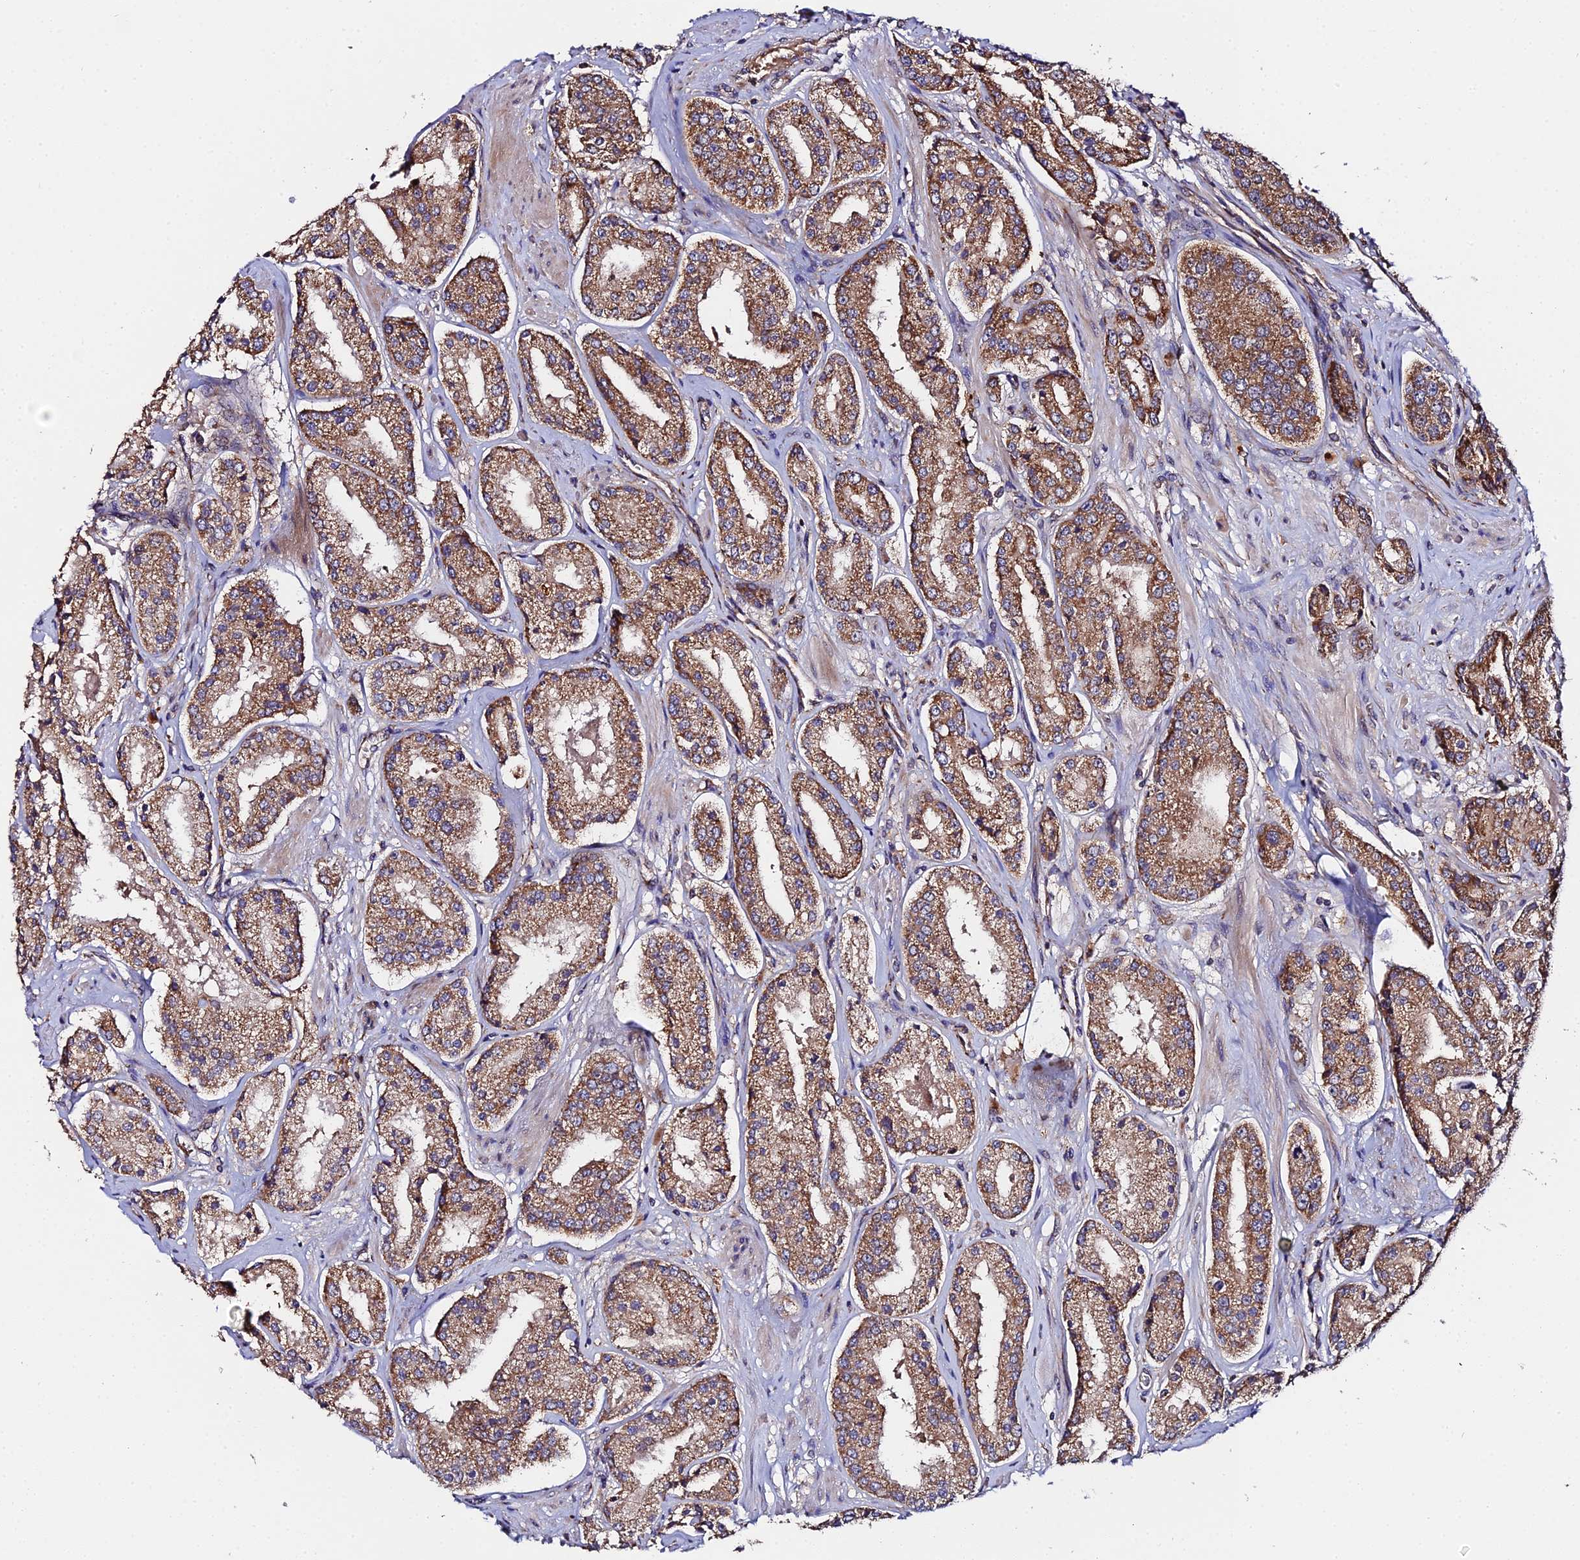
{"staining": {"intensity": "moderate", "quantity": ">75%", "location": "cytoplasmic/membranous"}, "tissue": "prostate cancer", "cell_type": "Tumor cells", "image_type": "cancer", "snomed": [{"axis": "morphology", "description": "Adenocarcinoma, High grade"}, {"axis": "topography", "description": "Prostate"}], "caption": "Prostate cancer was stained to show a protein in brown. There is medium levels of moderate cytoplasmic/membranous positivity in about >75% of tumor cells. Nuclei are stained in blue.", "gene": "ZBED8", "patient": {"sex": "male", "age": 63}}